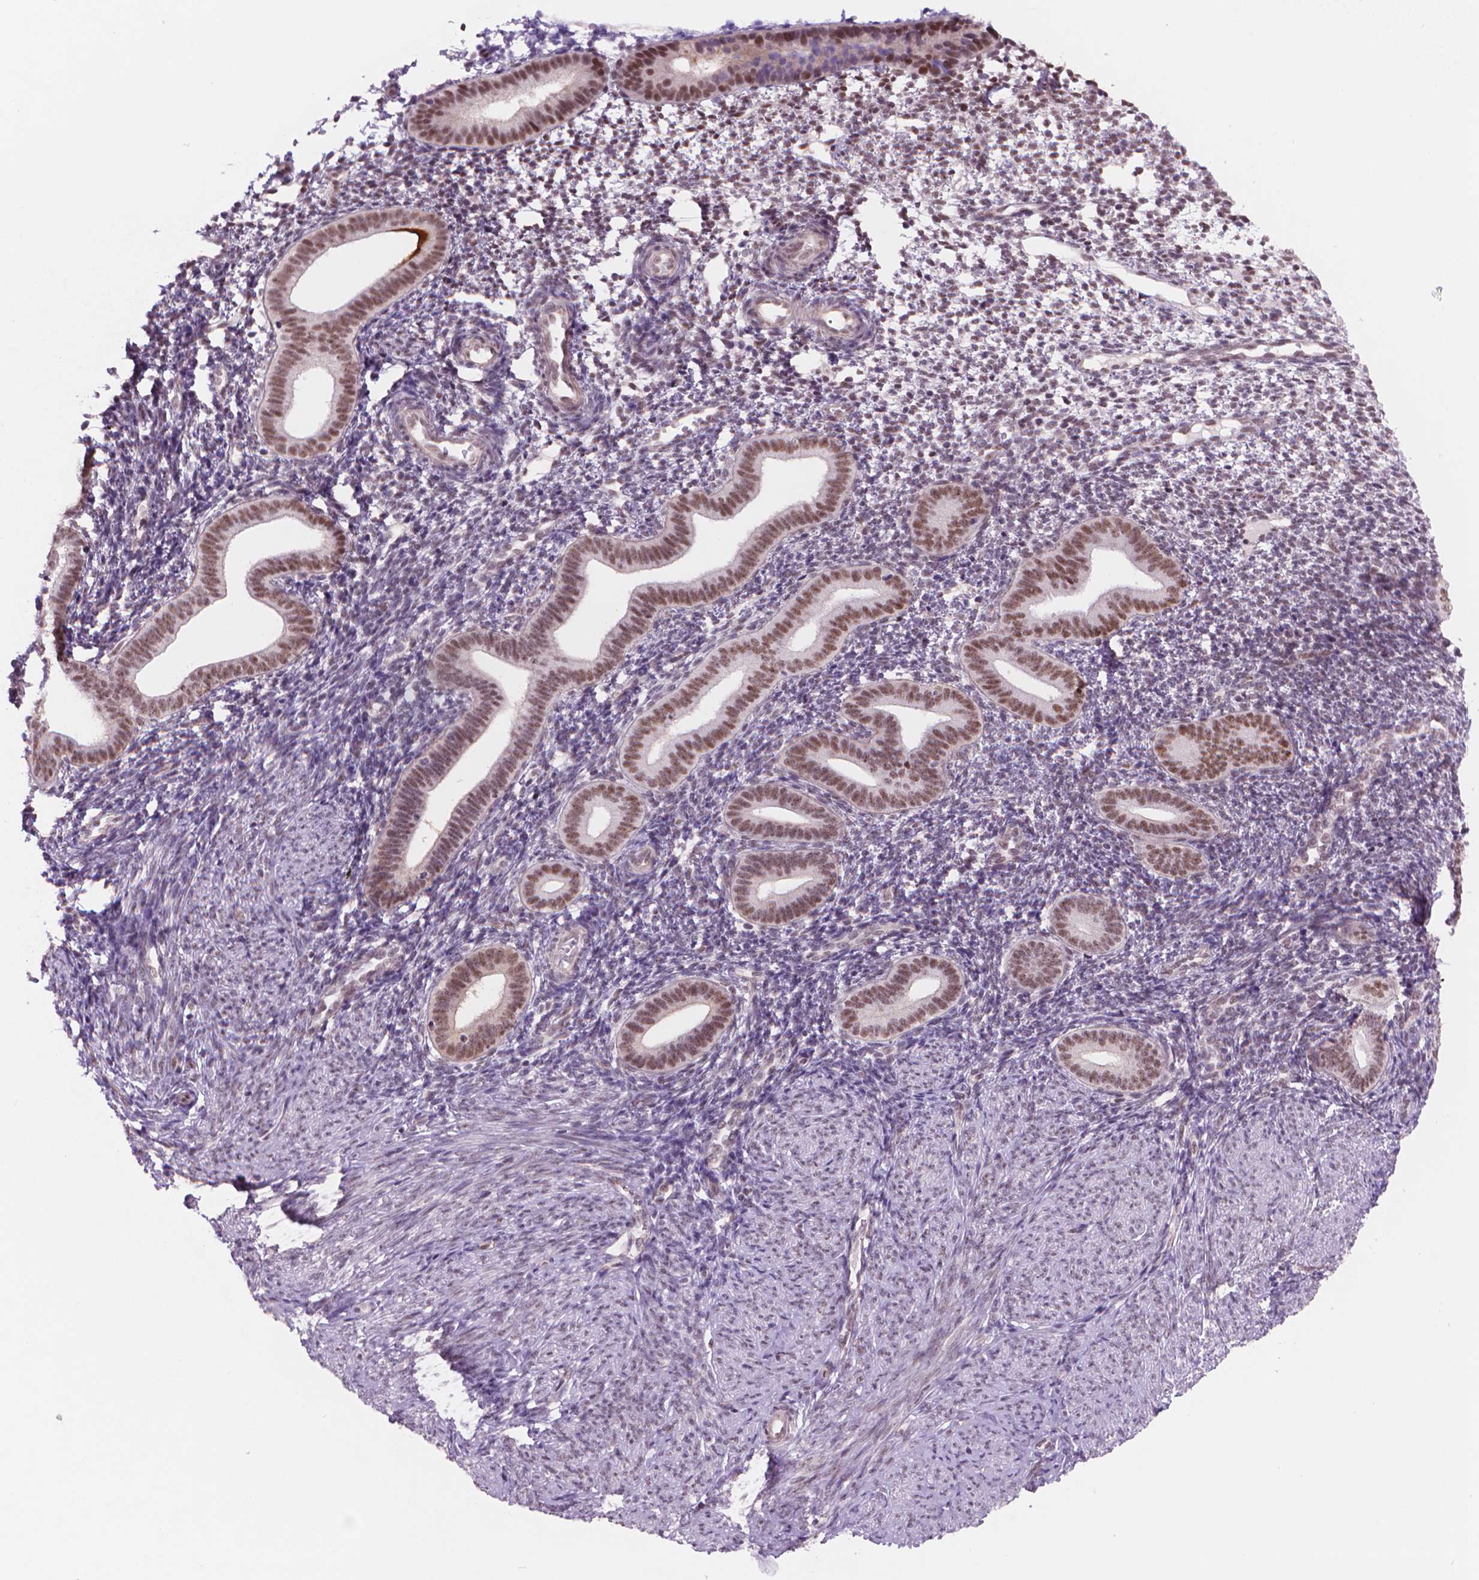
{"staining": {"intensity": "negative", "quantity": "none", "location": "none"}, "tissue": "endometrium", "cell_type": "Cells in endometrial stroma", "image_type": "normal", "snomed": [{"axis": "morphology", "description": "Normal tissue, NOS"}, {"axis": "topography", "description": "Endometrium"}], "caption": "This is a image of immunohistochemistry (IHC) staining of benign endometrium, which shows no positivity in cells in endometrial stroma.", "gene": "POLR3D", "patient": {"sex": "female", "age": 40}}